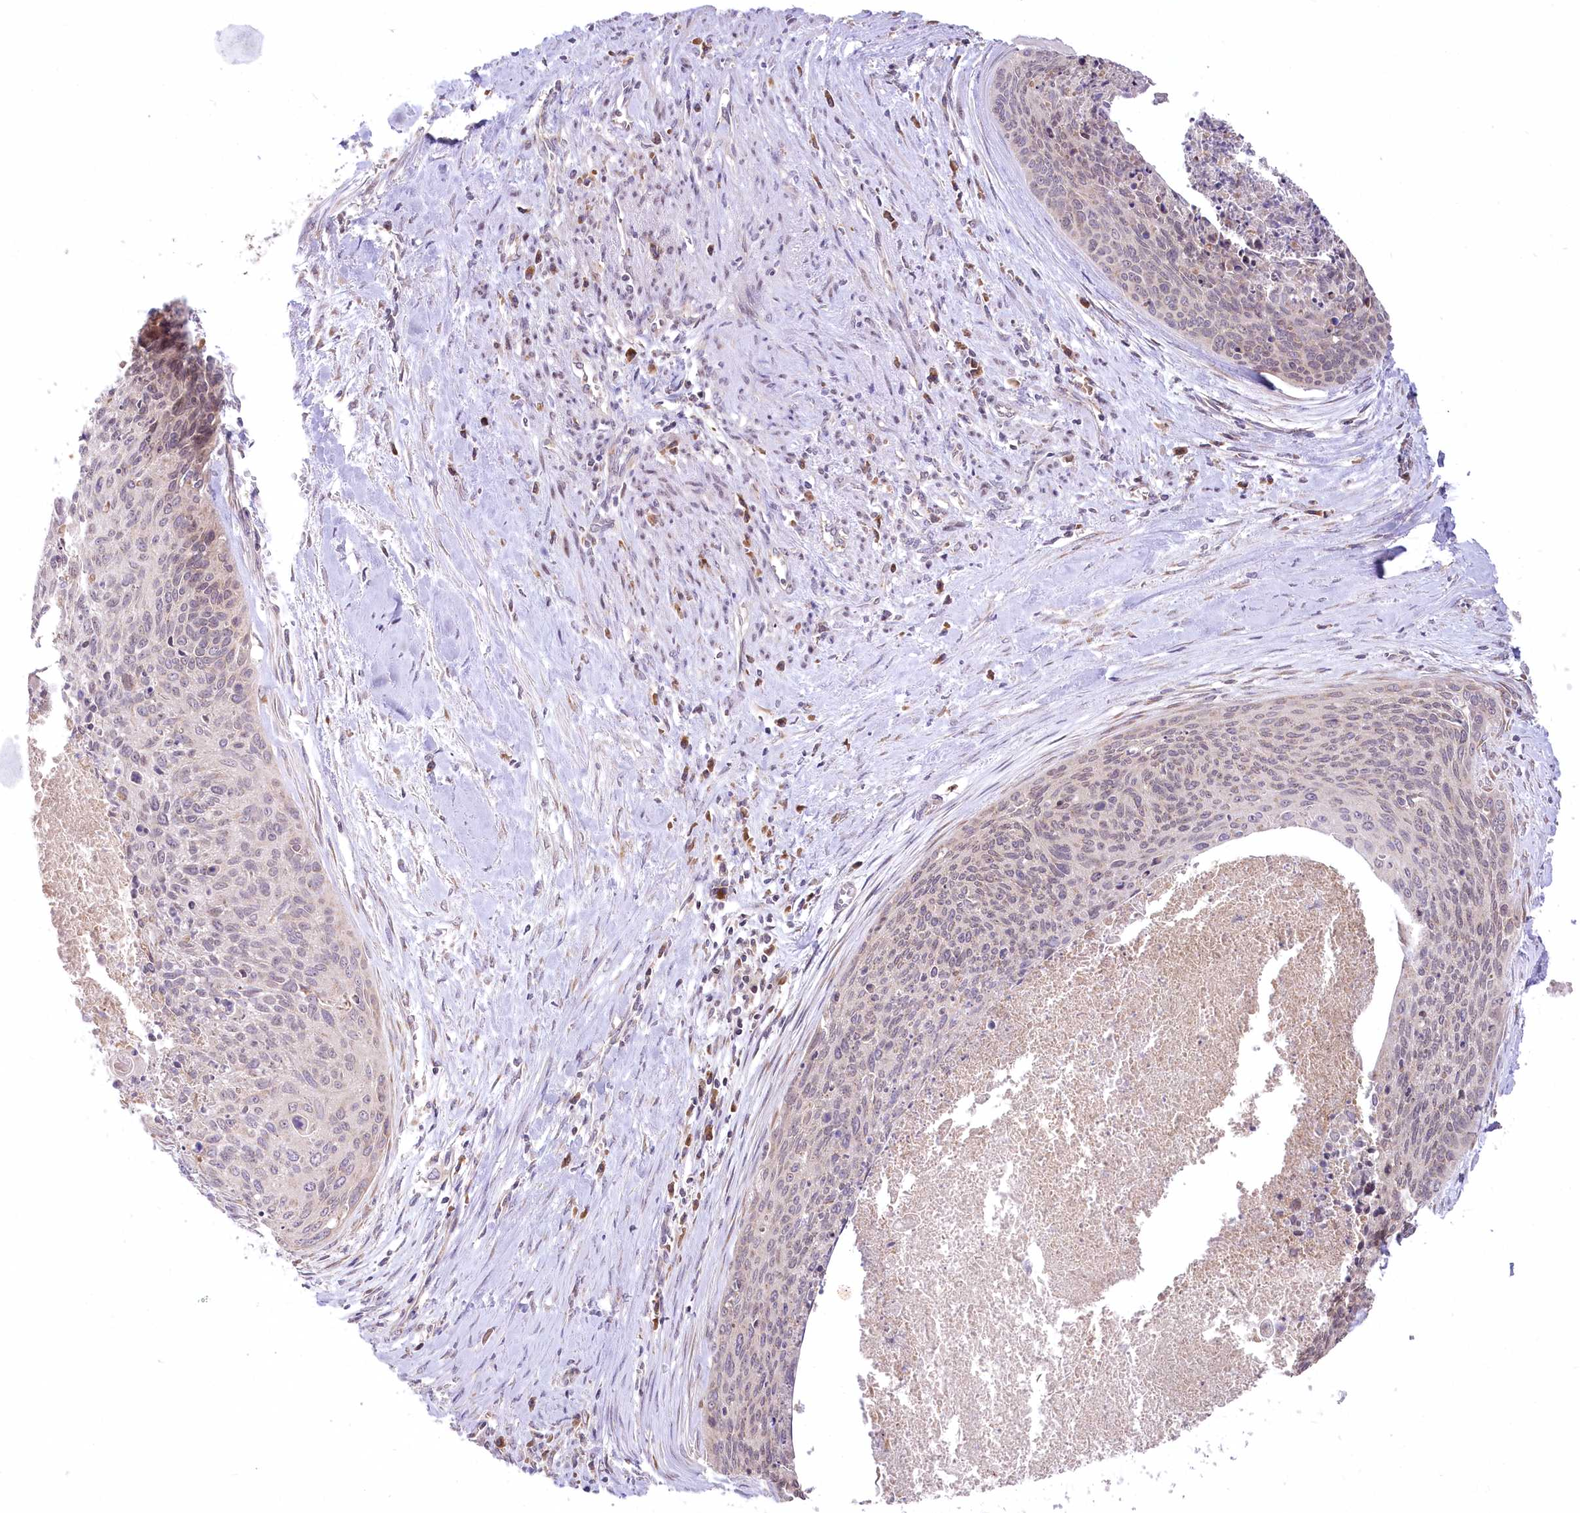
{"staining": {"intensity": "weak", "quantity": "25%-75%", "location": "nuclear"}, "tissue": "cervical cancer", "cell_type": "Tumor cells", "image_type": "cancer", "snomed": [{"axis": "morphology", "description": "Squamous cell carcinoma, NOS"}, {"axis": "topography", "description": "Cervix"}], "caption": "Protein staining of cervical squamous cell carcinoma tissue shows weak nuclear expression in about 25%-75% of tumor cells.", "gene": "STT3B", "patient": {"sex": "female", "age": 55}}